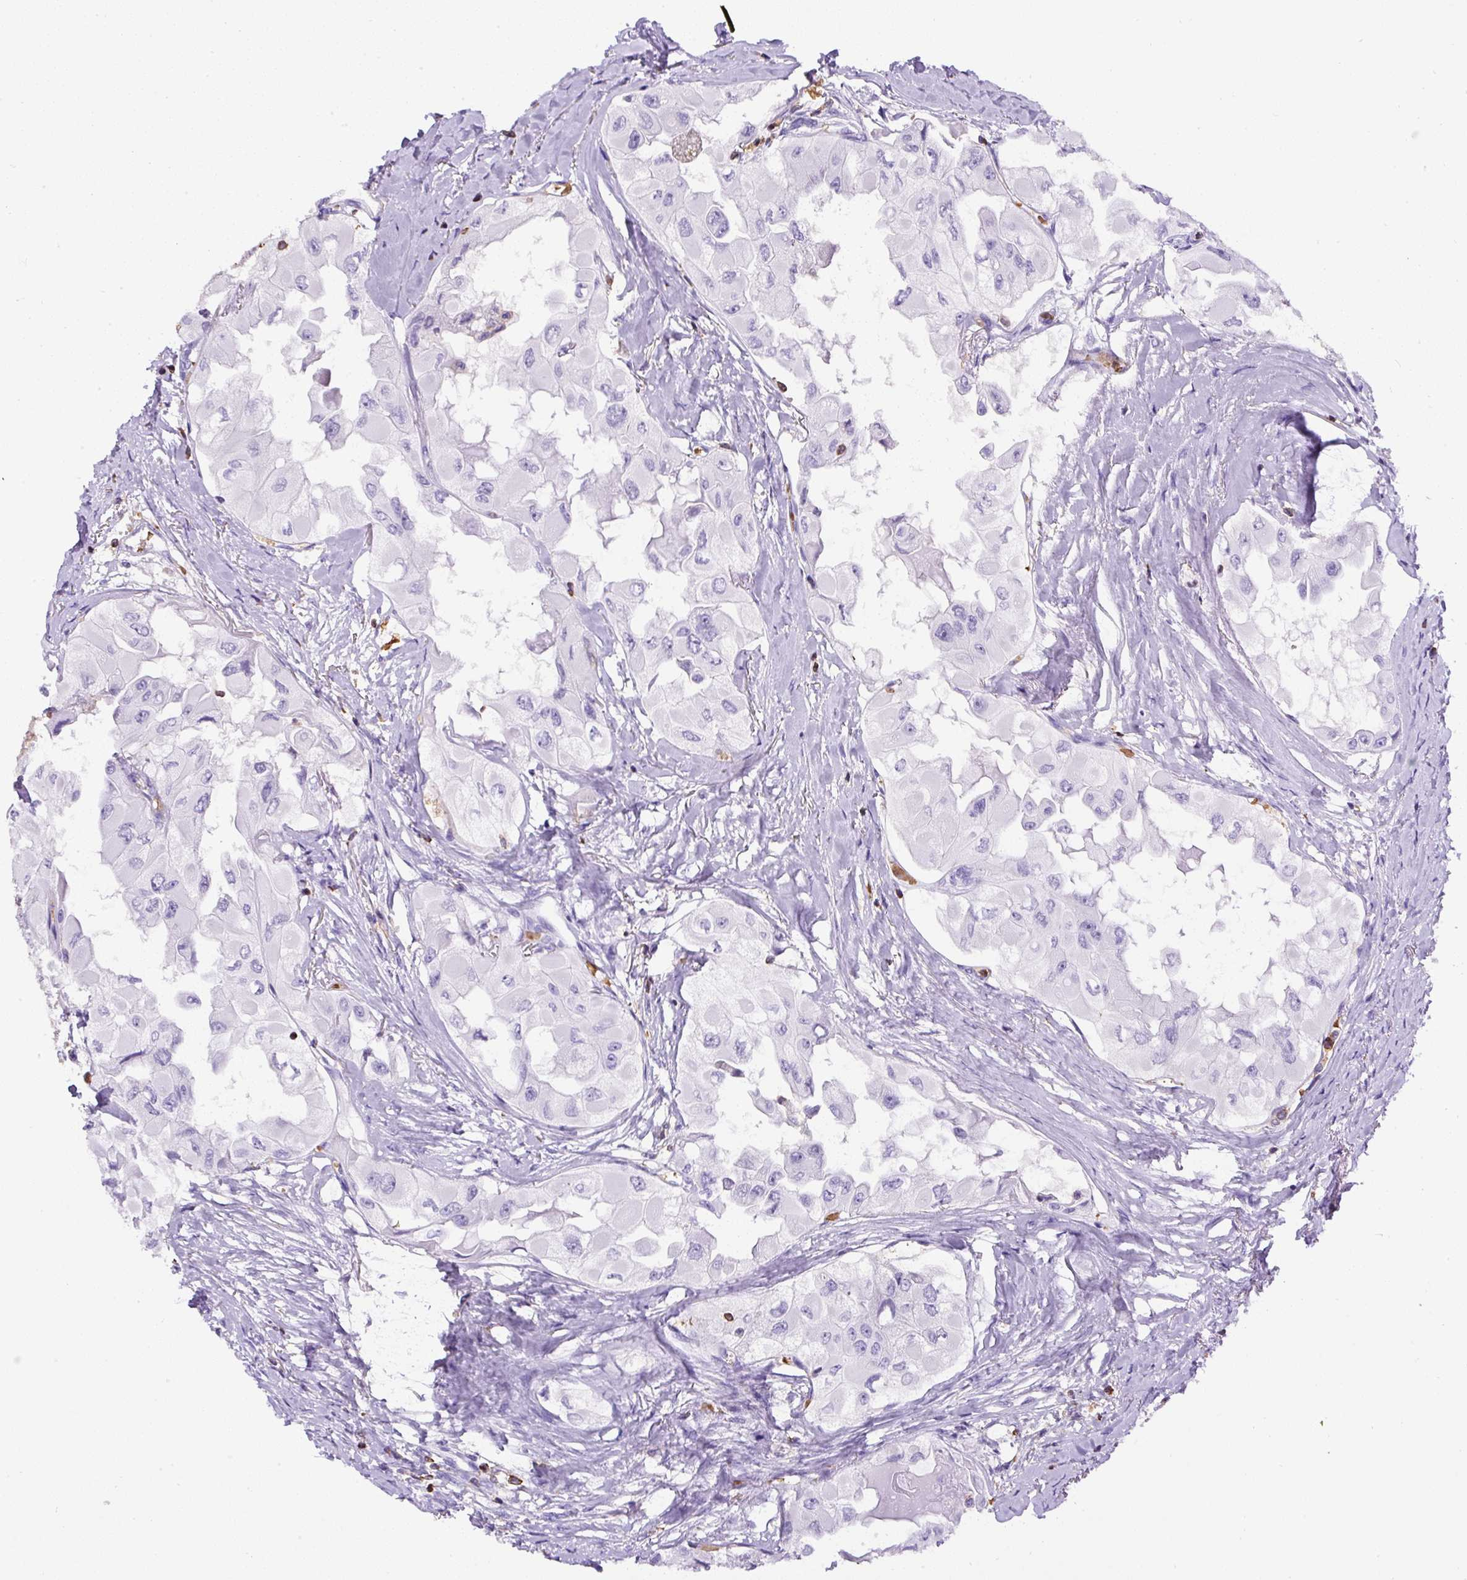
{"staining": {"intensity": "negative", "quantity": "none", "location": "none"}, "tissue": "thyroid cancer", "cell_type": "Tumor cells", "image_type": "cancer", "snomed": [{"axis": "morphology", "description": "Normal tissue, NOS"}, {"axis": "morphology", "description": "Papillary adenocarcinoma, NOS"}, {"axis": "topography", "description": "Thyroid gland"}], "caption": "This image is of papillary adenocarcinoma (thyroid) stained with immunohistochemistry to label a protein in brown with the nuclei are counter-stained blue. There is no positivity in tumor cells.", "gene": "FAM228B", "patient": {"sex": "female", "age": 59}}